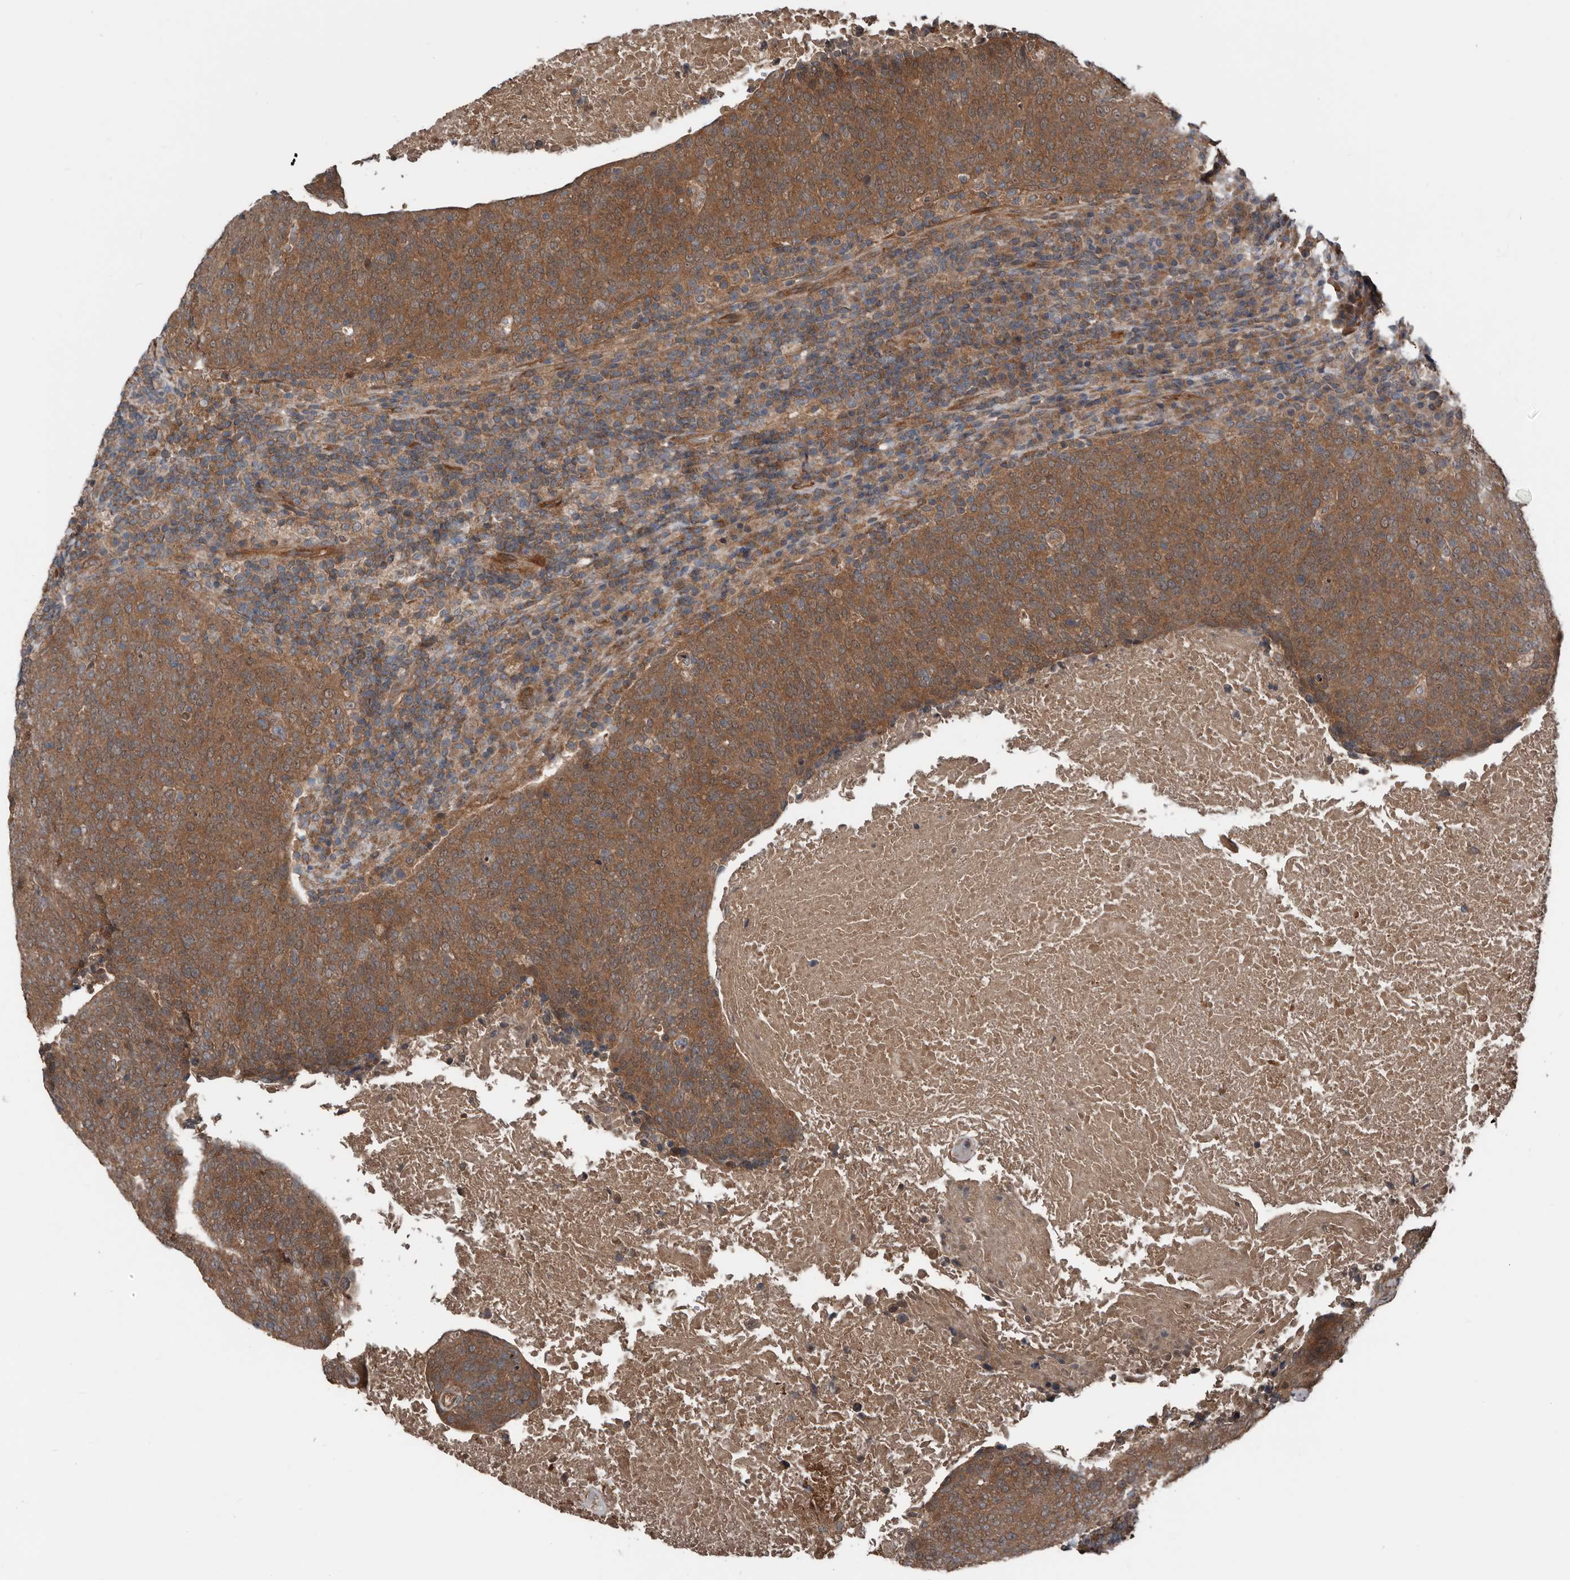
{"staining": {"intensity": "strong", "quantity": ">75%", "location": "cytoplasmic/membranous"}, "tissue": "head and neck cancer", "cell_type": "Tumor cells", "image_type": "cancer", "snomed": [{"axis": "morphology", "description": "Squamous cell carcinoma, NOS"}, {"axis": "morphology", "description": "Squamous cell carcinoma, metastatic, NOS"}, {"axis": "topography", "description": "Lymph node"}, {"axis": "topography", "description": "Head-Neck"}], "caption": "Brown immunohistochemical staining in human squamous cell carcinoma (head and neck) demonstrates strong cytoplasmic/membranous expression in about >75% of tumor cells.", "gene": "DNAJB4", "patient": {"sex": "male", "age": 62}}